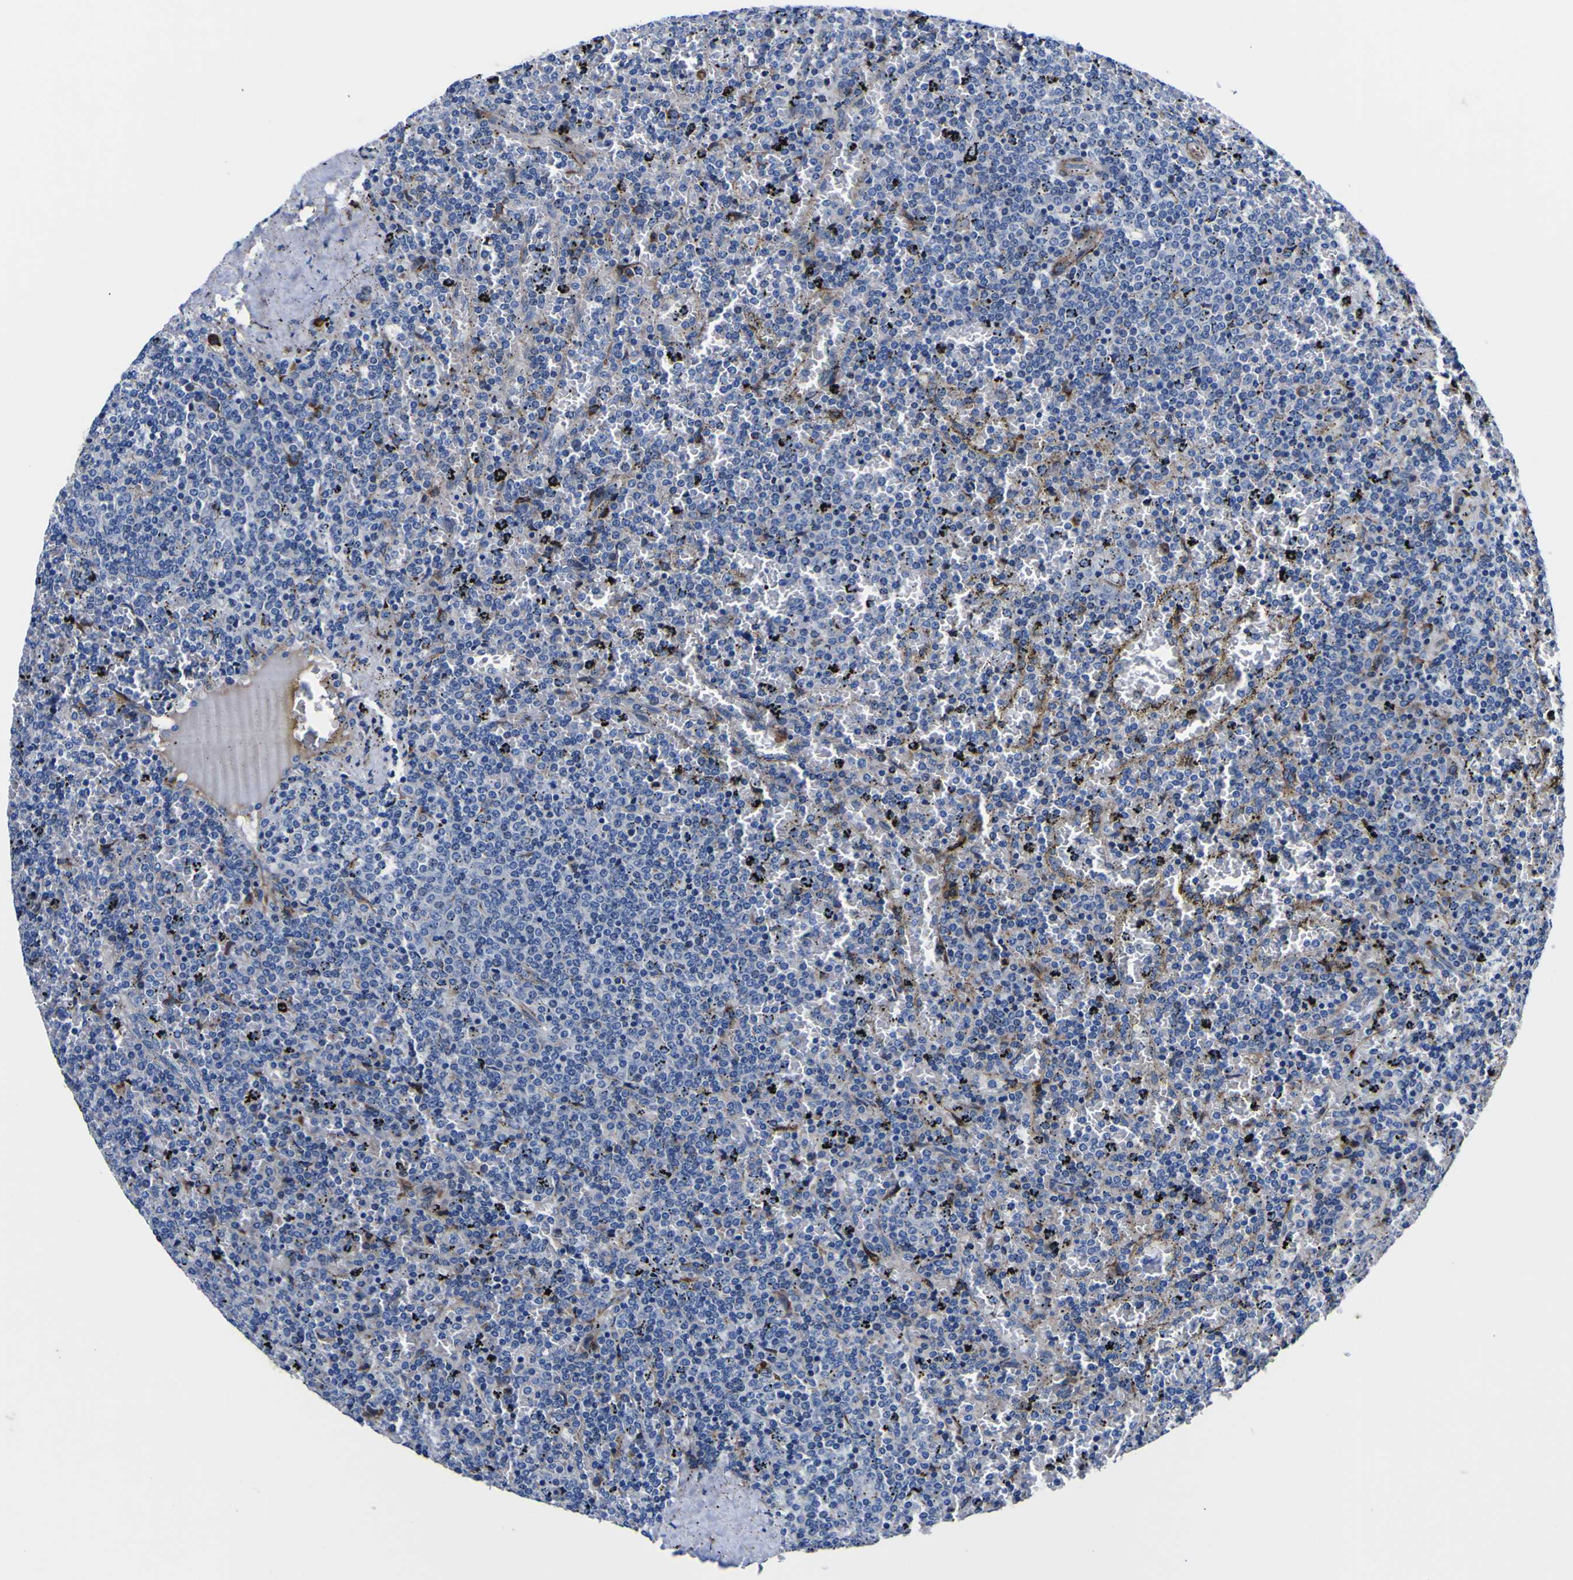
{"staining": {"intensity": "weak", "quantity": "<25%", "location": "cytoplasmic/membranous"}, "tissue": "lymphoma", "cell_type": "Tumor cells", "image_type": "cancer", "snomed": [{"axis": "morphology", "description": "Malignant lymphoma, non-Hodgkin's type, Low grade"}, {"axis": "topography", "description": "Spleen"}], "caption": "A photomicrograph of malignant lymphoma, non-Hodgkin's type (low-grade) stained for a protein displays no brown staining in tumor cells.", "gene": "SCD", "patient": {"sex": "female", "age": 77}}